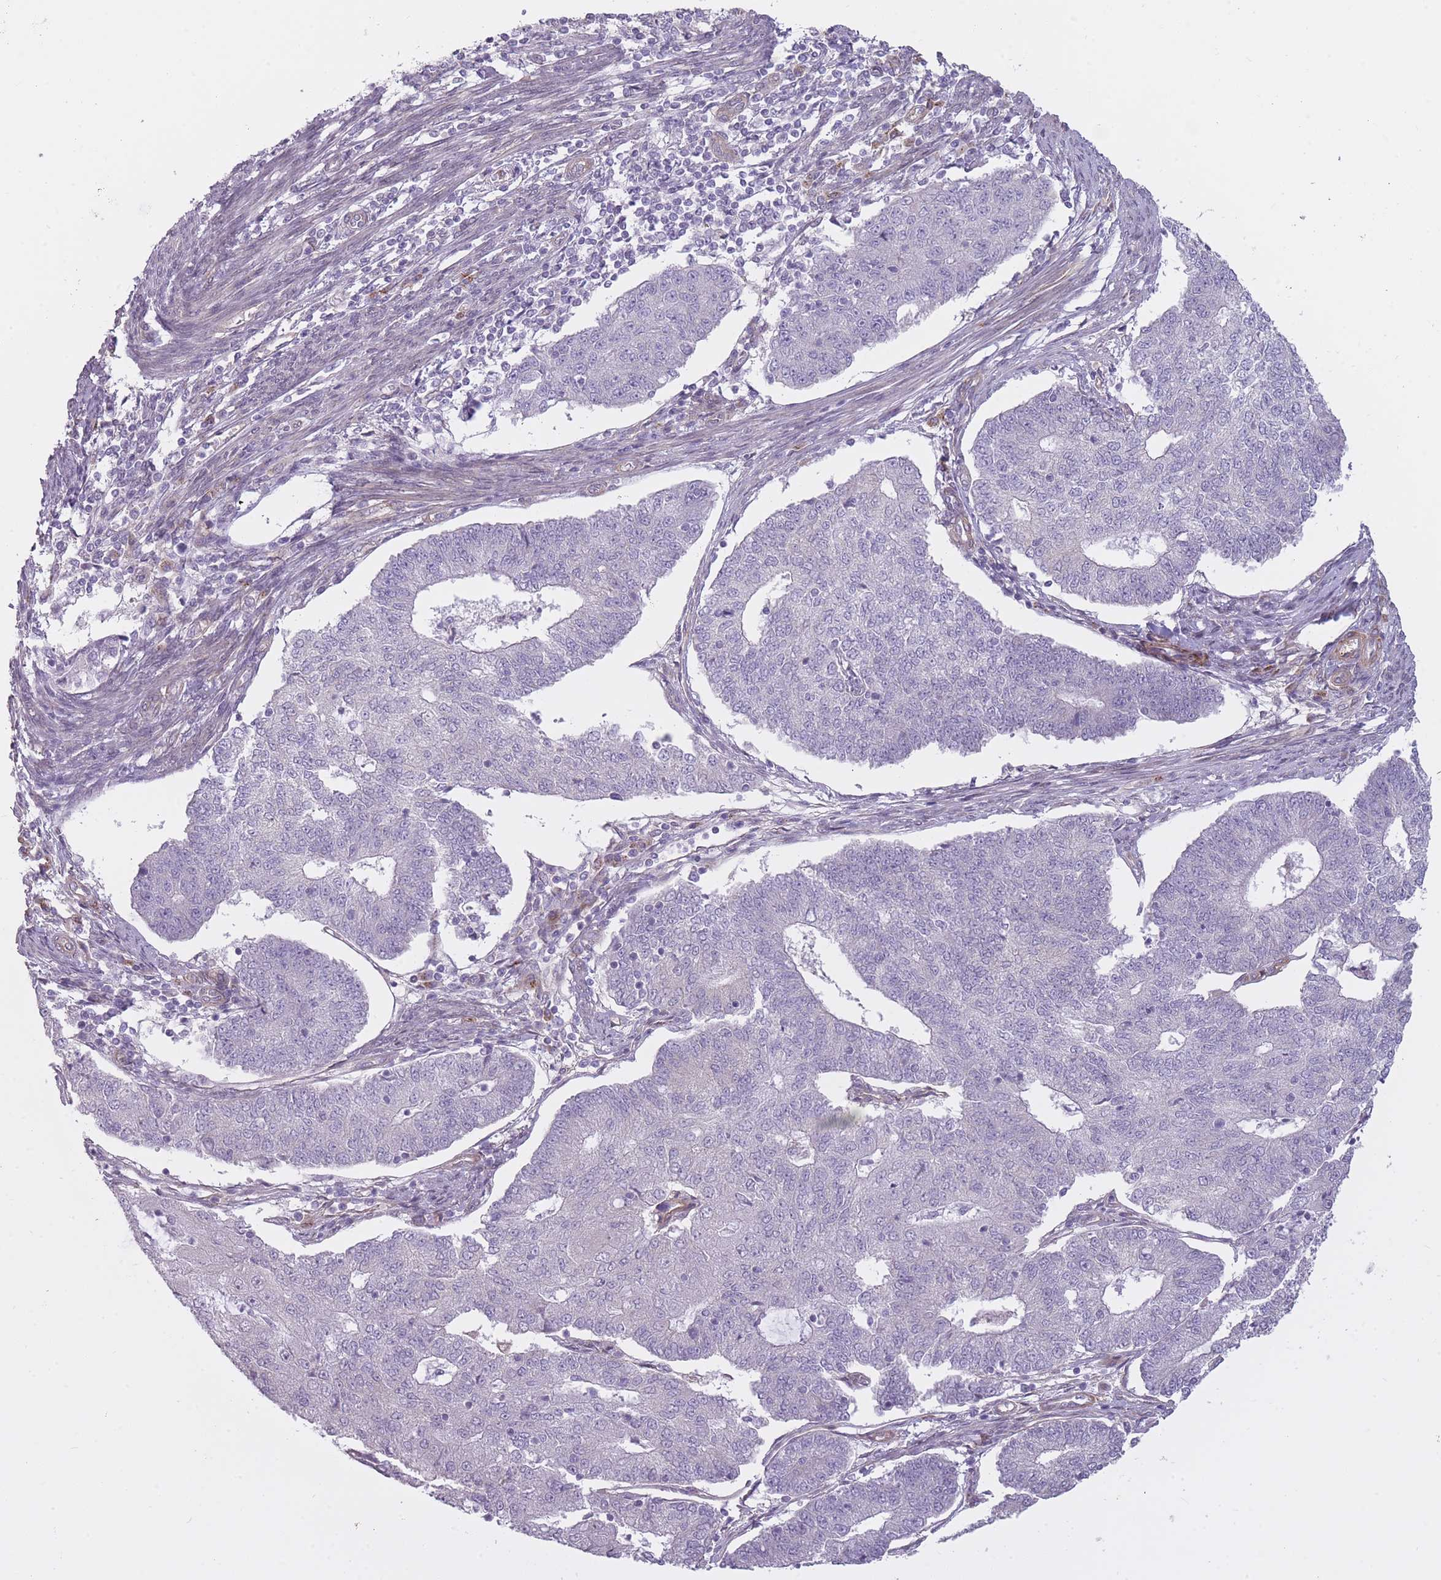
{"staining": {"intensity": "negative", "quantity": "none", "location": "none"}, "tissue": "endometrial cancer", "cell_type": "Tumor cells", "image_type": "cancer", "snomed": [{"axis": "morphology", "description": "Adenocarcinoma, NOS"}, {"axis": "topography", "description": "Endometrium"}], "caption": "Endometrial cancer (adenocarcinoma) was stained to show a protein in brown. There is no significant positivity in tumor cells.", "gene": "PGRMC2", "patient": {"sex": "female", "age": 56}}